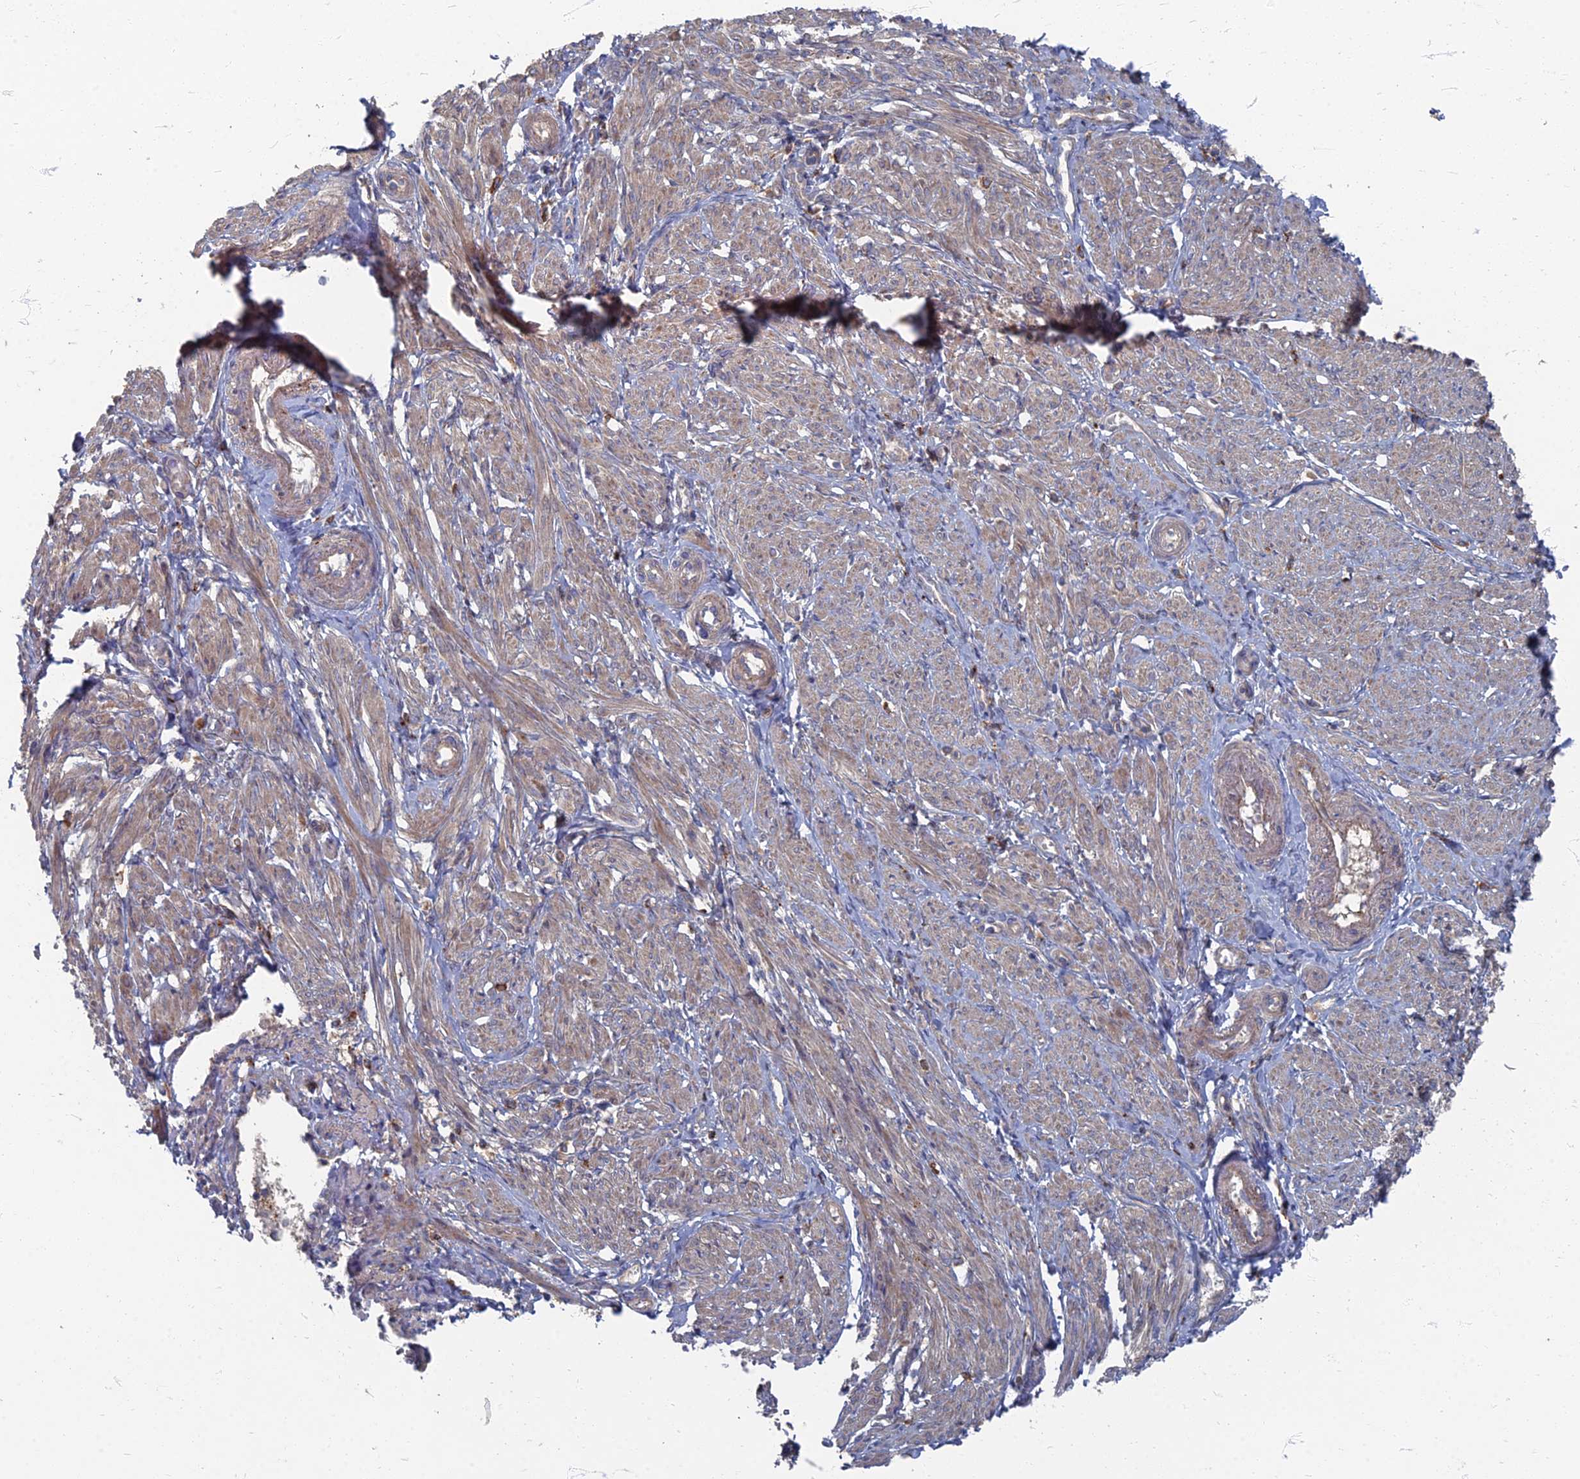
{"staining": {"intensity": "weak", "quantity": "25%-75%", "location": "cytoplasmic/membranous"}, "tissue": "smooth muscle", "cell_type": "Smooth muscle cells", "image_type": "normal", "snomed": [{"axis": "morphology", "description": "Normal tissue, NOS"}, {"axis": "topography", "description": "Smooth muscle"}], "caption": "The immunohistochemical stain labels weak cytoplasmic/membranous staining in smooth muscle cells of normal smooth muscle. (Brightfield microscopy of DAB IHC at high magnification).", "gene": "PPCDC", "patient": {"sex": "female", "age": 39}}